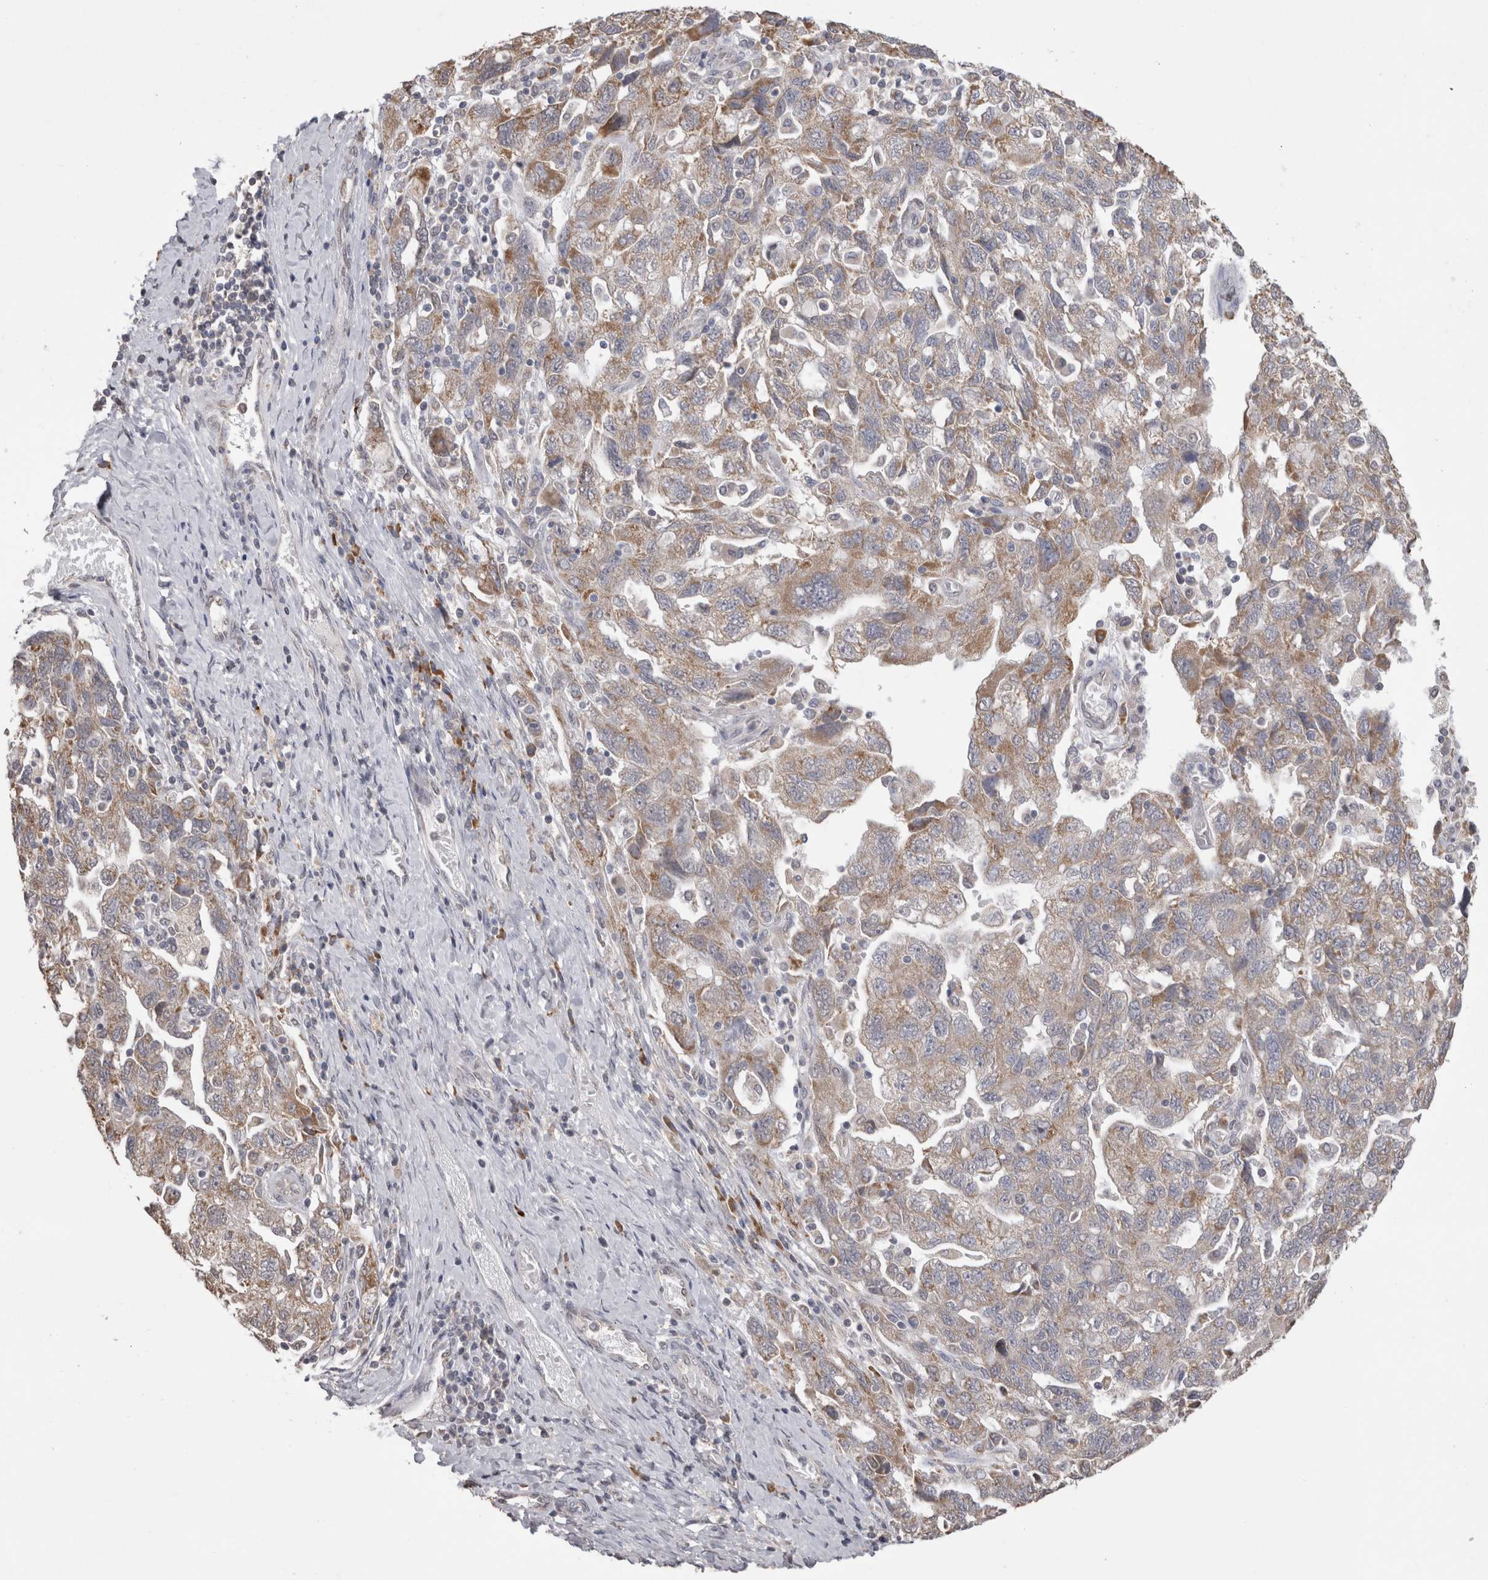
{"staining": {"intensity": "weak", "quantity": ">75%", "location": "cytoplasmic/membranous"}, "tissue": "ovarian cancer", "cell_type": "Tumor cells", "image_type": "cancer", "snomed": [{"axis": "morphology", "description": "Carcinoma, NOS"}, {"axis": "morphology", "description": "Cystadenocarcinoma, serous, NOS"}, {"axis": "topography", "description": "Ovary"}], "caption": "Weak cytoplasmic/membranous staining for a protein is appreciated in approximately >75% of tumor cells of serous cystadenocarcinoma (ovarian) using immunohistochemistry.", "gene": "NOMO1", "patient": {"sex": "female", "age": 69}}